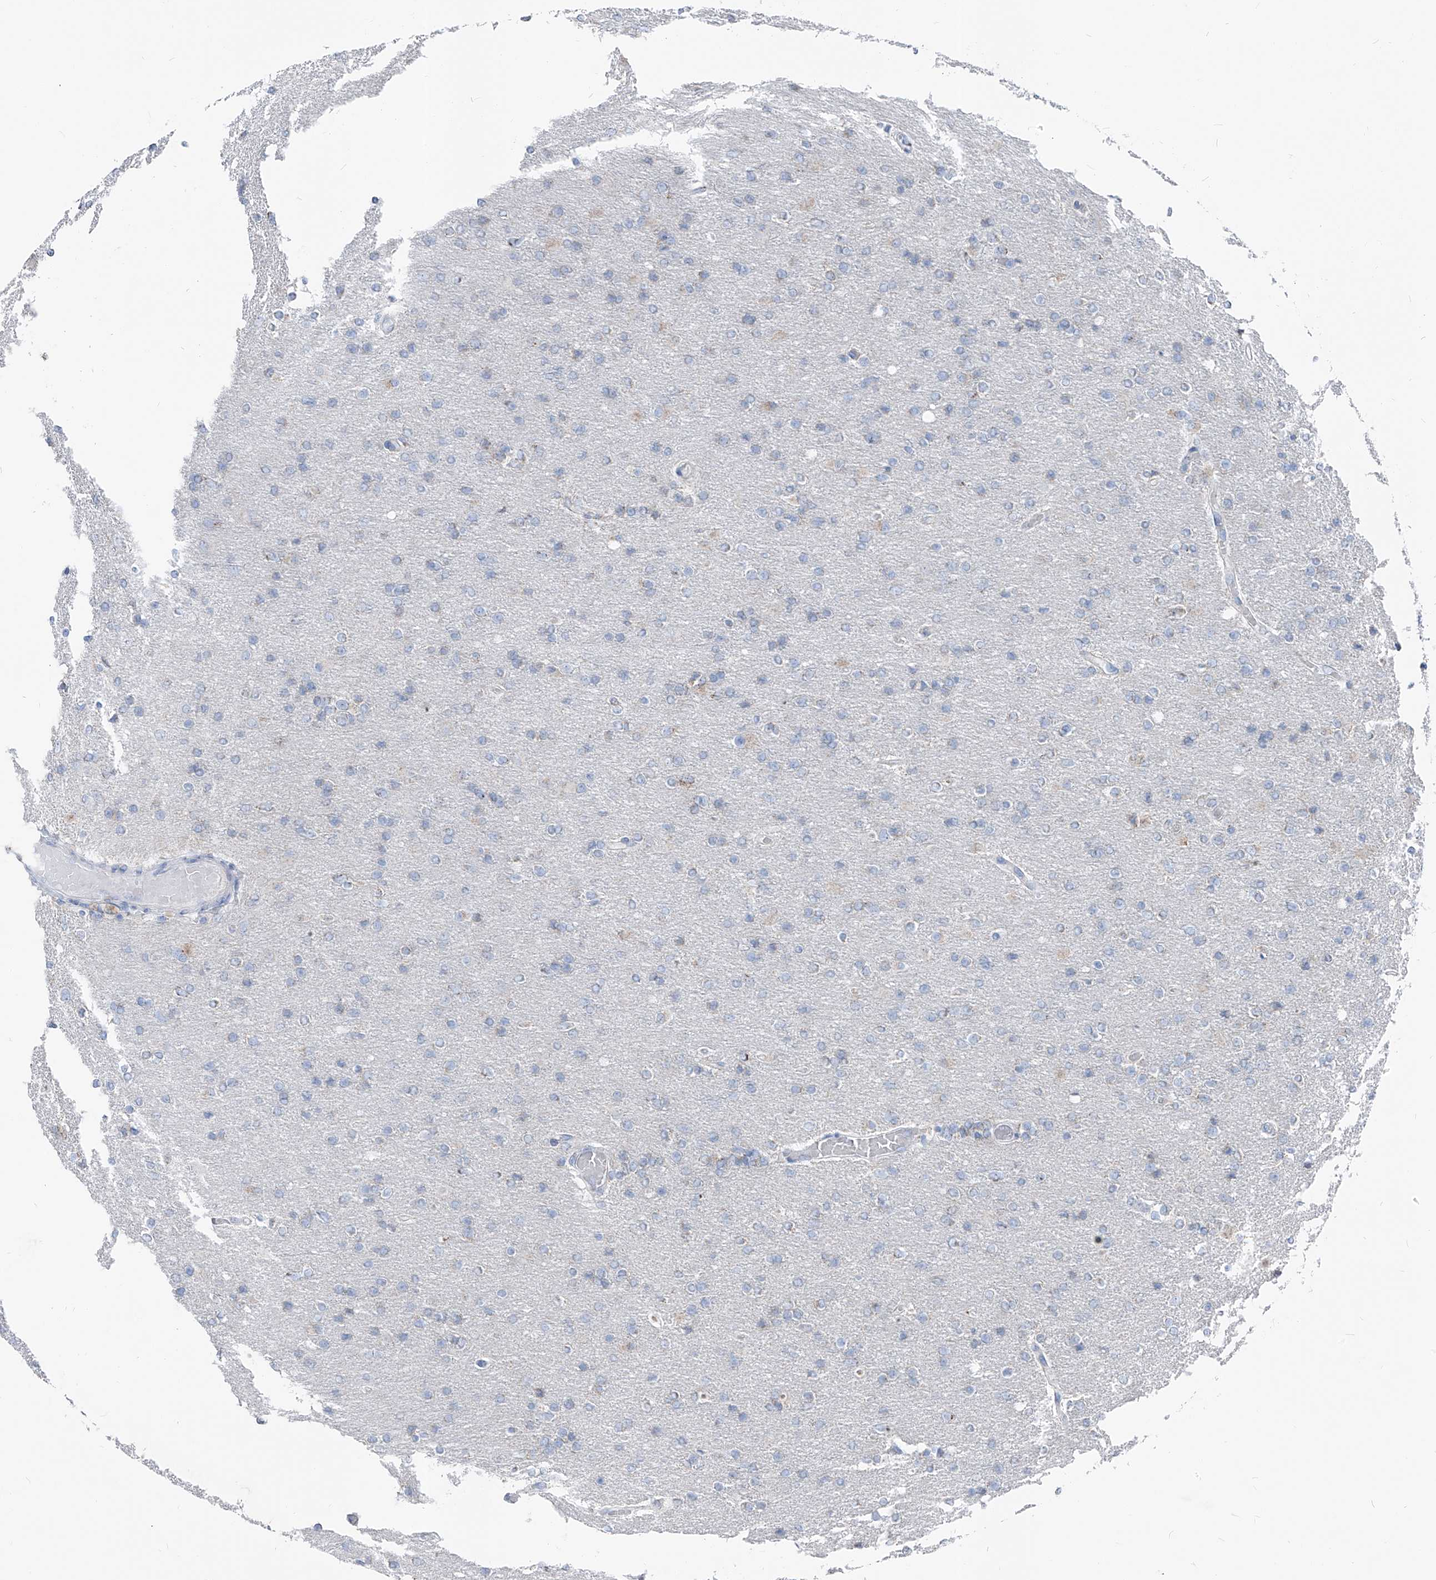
{"staining": {"intensity": "negative", "quantity": "none", "location": "none"}, "tissue": "glioma", "cell_type": "Tumor cells", "image_type": "cancer", "snomed": [{"axis": "morphology", "description": "Glioma, malignant, High grade"}, {"axis": "topography", "description": "Cerebral cortex"}], "caption": "Immunohistochemical staining of human malignant high-grade glioma displays no significant staining in tumor cells.", "gene": "AGPS", "patient": {"sex": "female", "age": 36}}